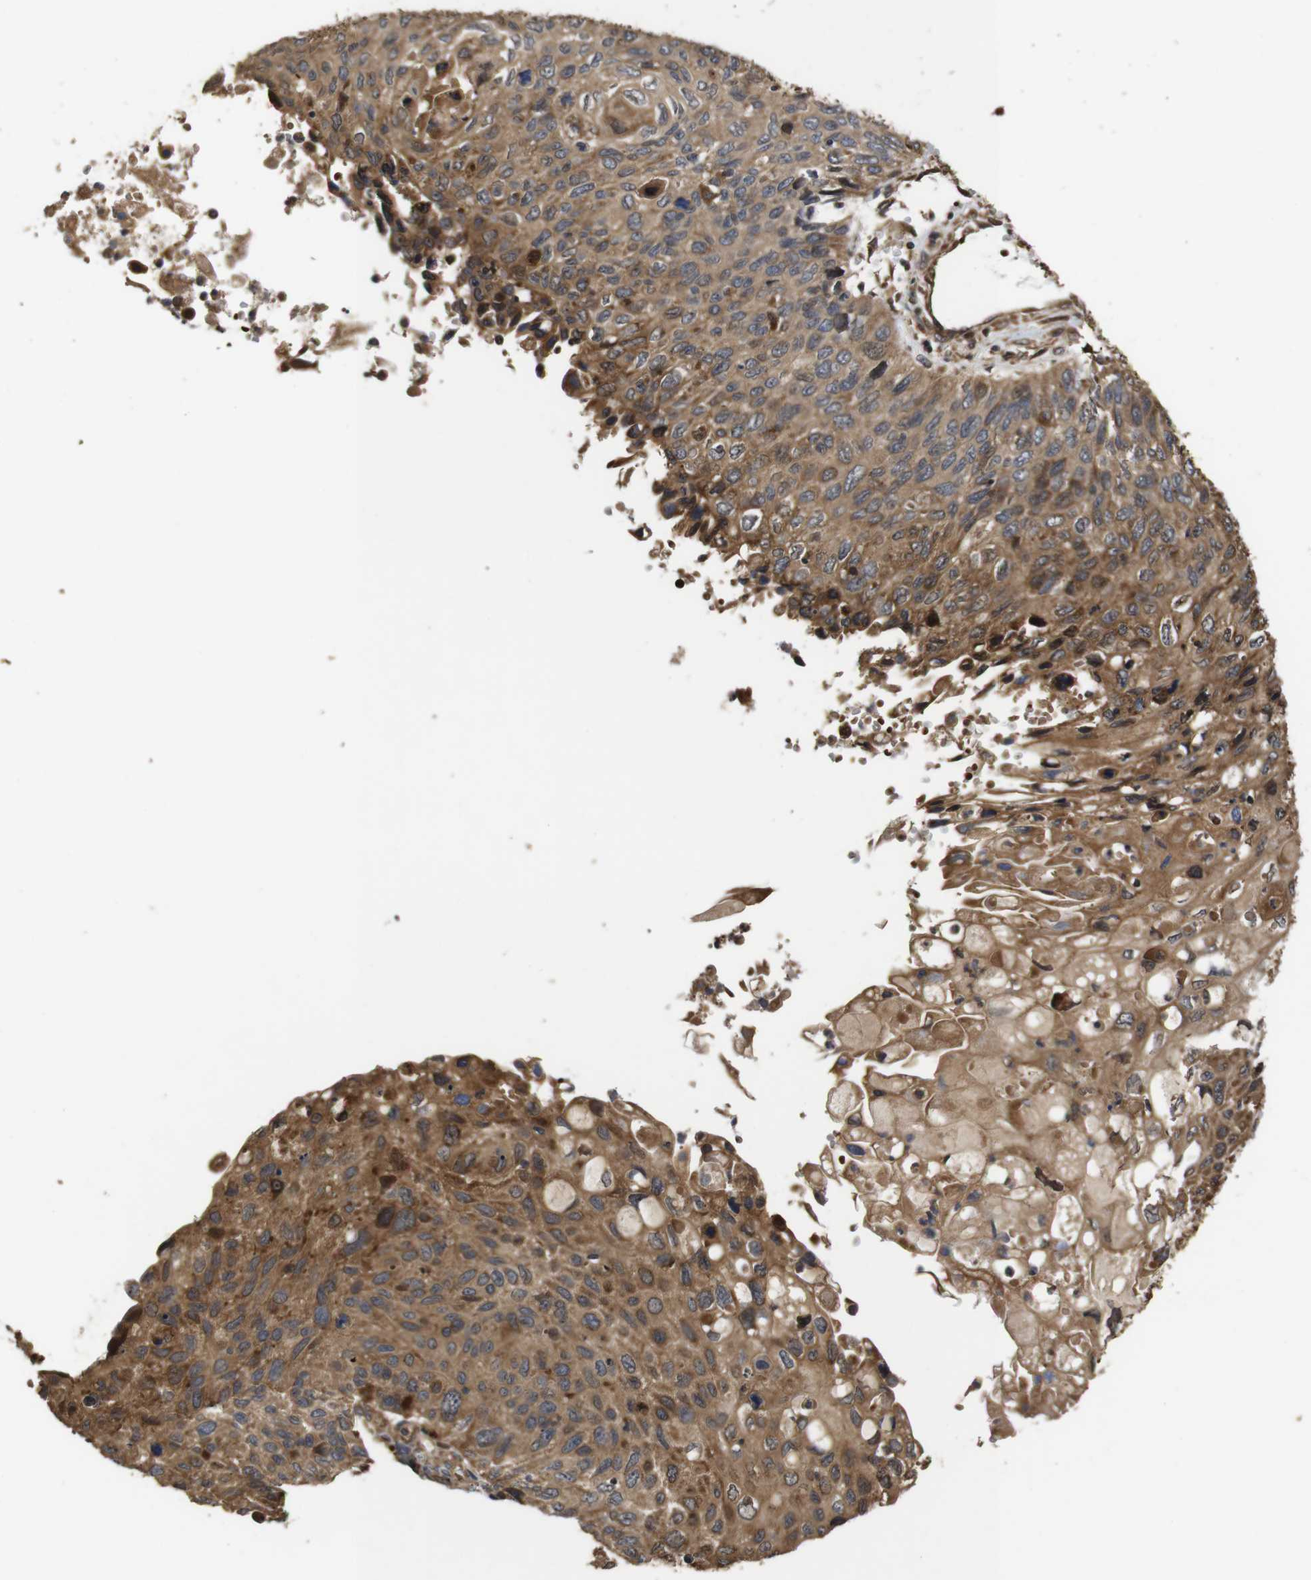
{"staining": {"intensity": "moderate", "quantity": ">75%", "location": "cytoplasmic/membranous"}, "tissue": "cervical cancer", "cell_type": "Tumor cells", "image_type": "cancer", "snomed": [{"axis": "morphology", "description": "Squamous cell carcinoma, NOS"}, {"axis": "topography", "description": "Cervix"}], "caption": "Human cervical cancer stained with a protein marker displays moderate staining in tumor cells.", "gene": "PTPN14", "patient": {"sex": "female", "age": 70}}